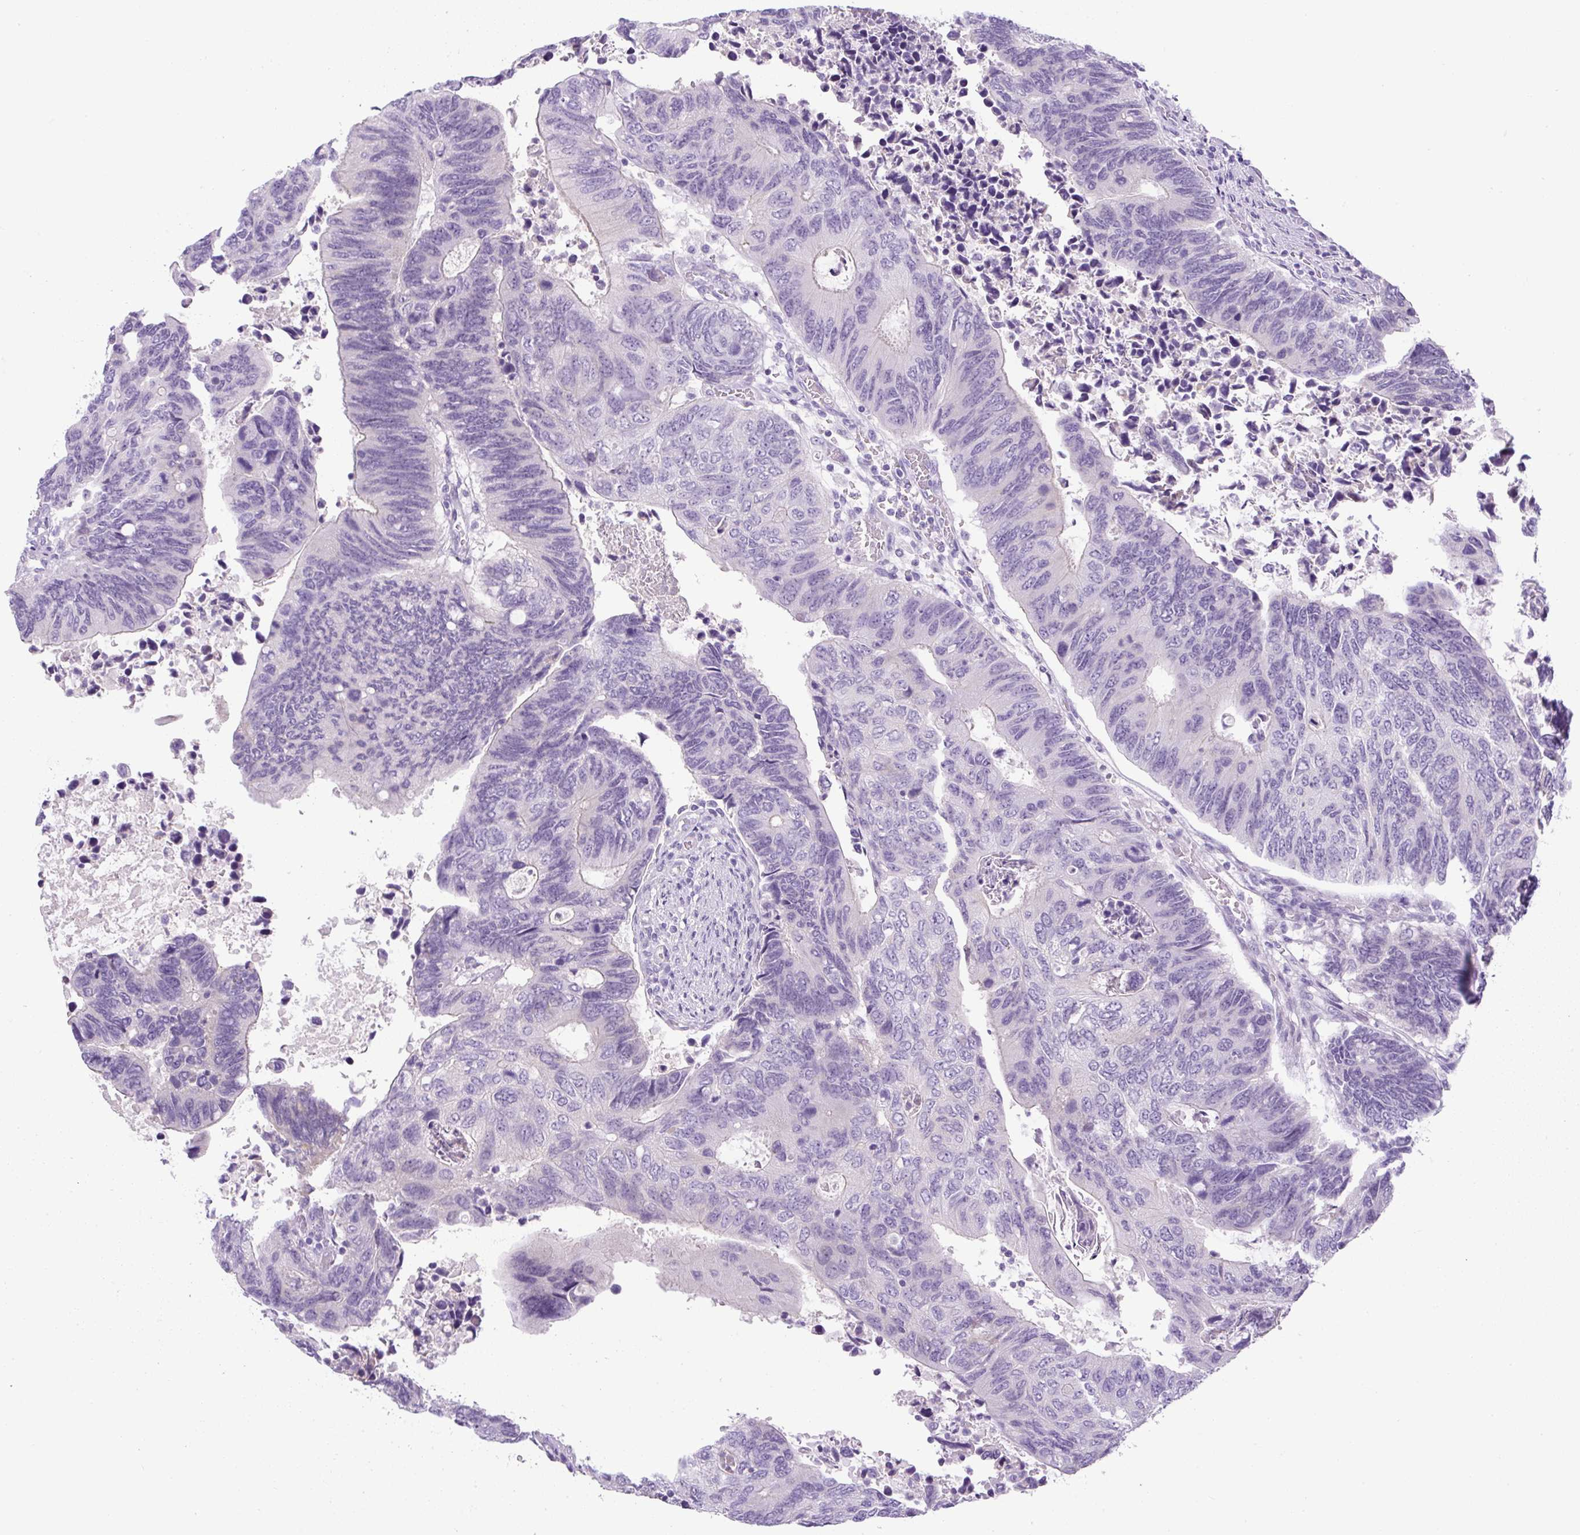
{"staining": {"intensity": "negative", "quantity": "none", "location": "none"}, "tissue": "colorectal cancer", "cell_type": "Tumor cells", "image_type": "cancer", "snomed": [{"axis": "morphology", "description": "Adenocarcinoma, NOS"}, {"axis": "topography", "description": "Colon"}], "caption": "Immunohistochemistry of colorectal cancer shows no staining in tumor cells.", "gene": "ADAMTS19", "patient": {"sex": "male", "age": 87}}